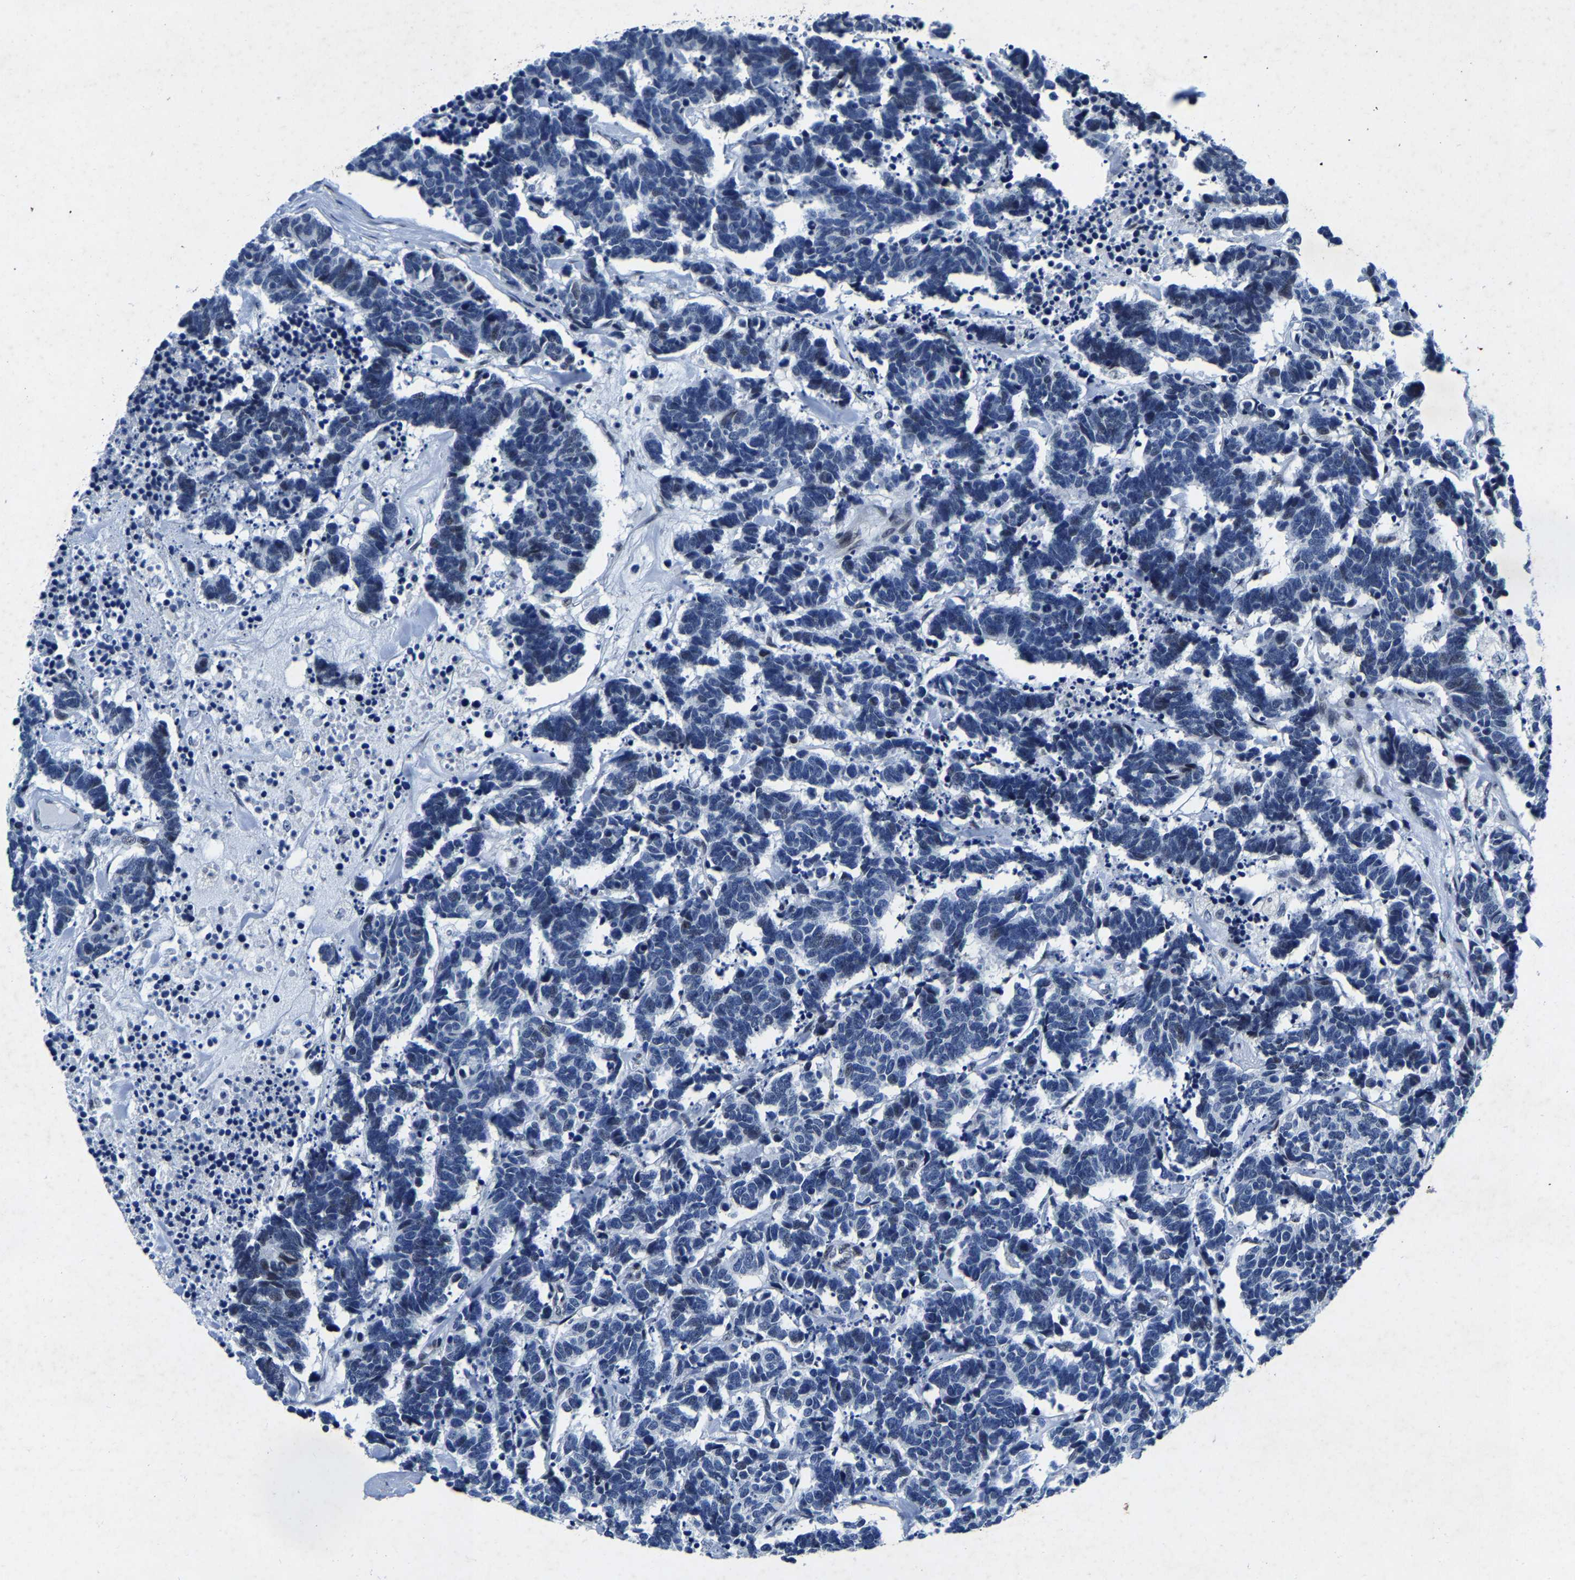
{"staining": {"intensity": "negative", "quantity": "none", "location": "none"}, "tissue": "carcinoid", "cell_type": "Tumor cells", "image_type": "cancer", "snomed": [{"axis": "morphology", "description": "Carcinoma, NOS"}, {"axis": "morphology", "description": "Carcinoid, malignant, NOS"}, {"axis": "topography", "description": "Urinary bladder"}], "caption": "The immunohistochemistry image has no significant staining in tumor cells of malignant carcinoid tissue.", "gene": "UBN2", "patient": {"sex": "male", "age": 57}}